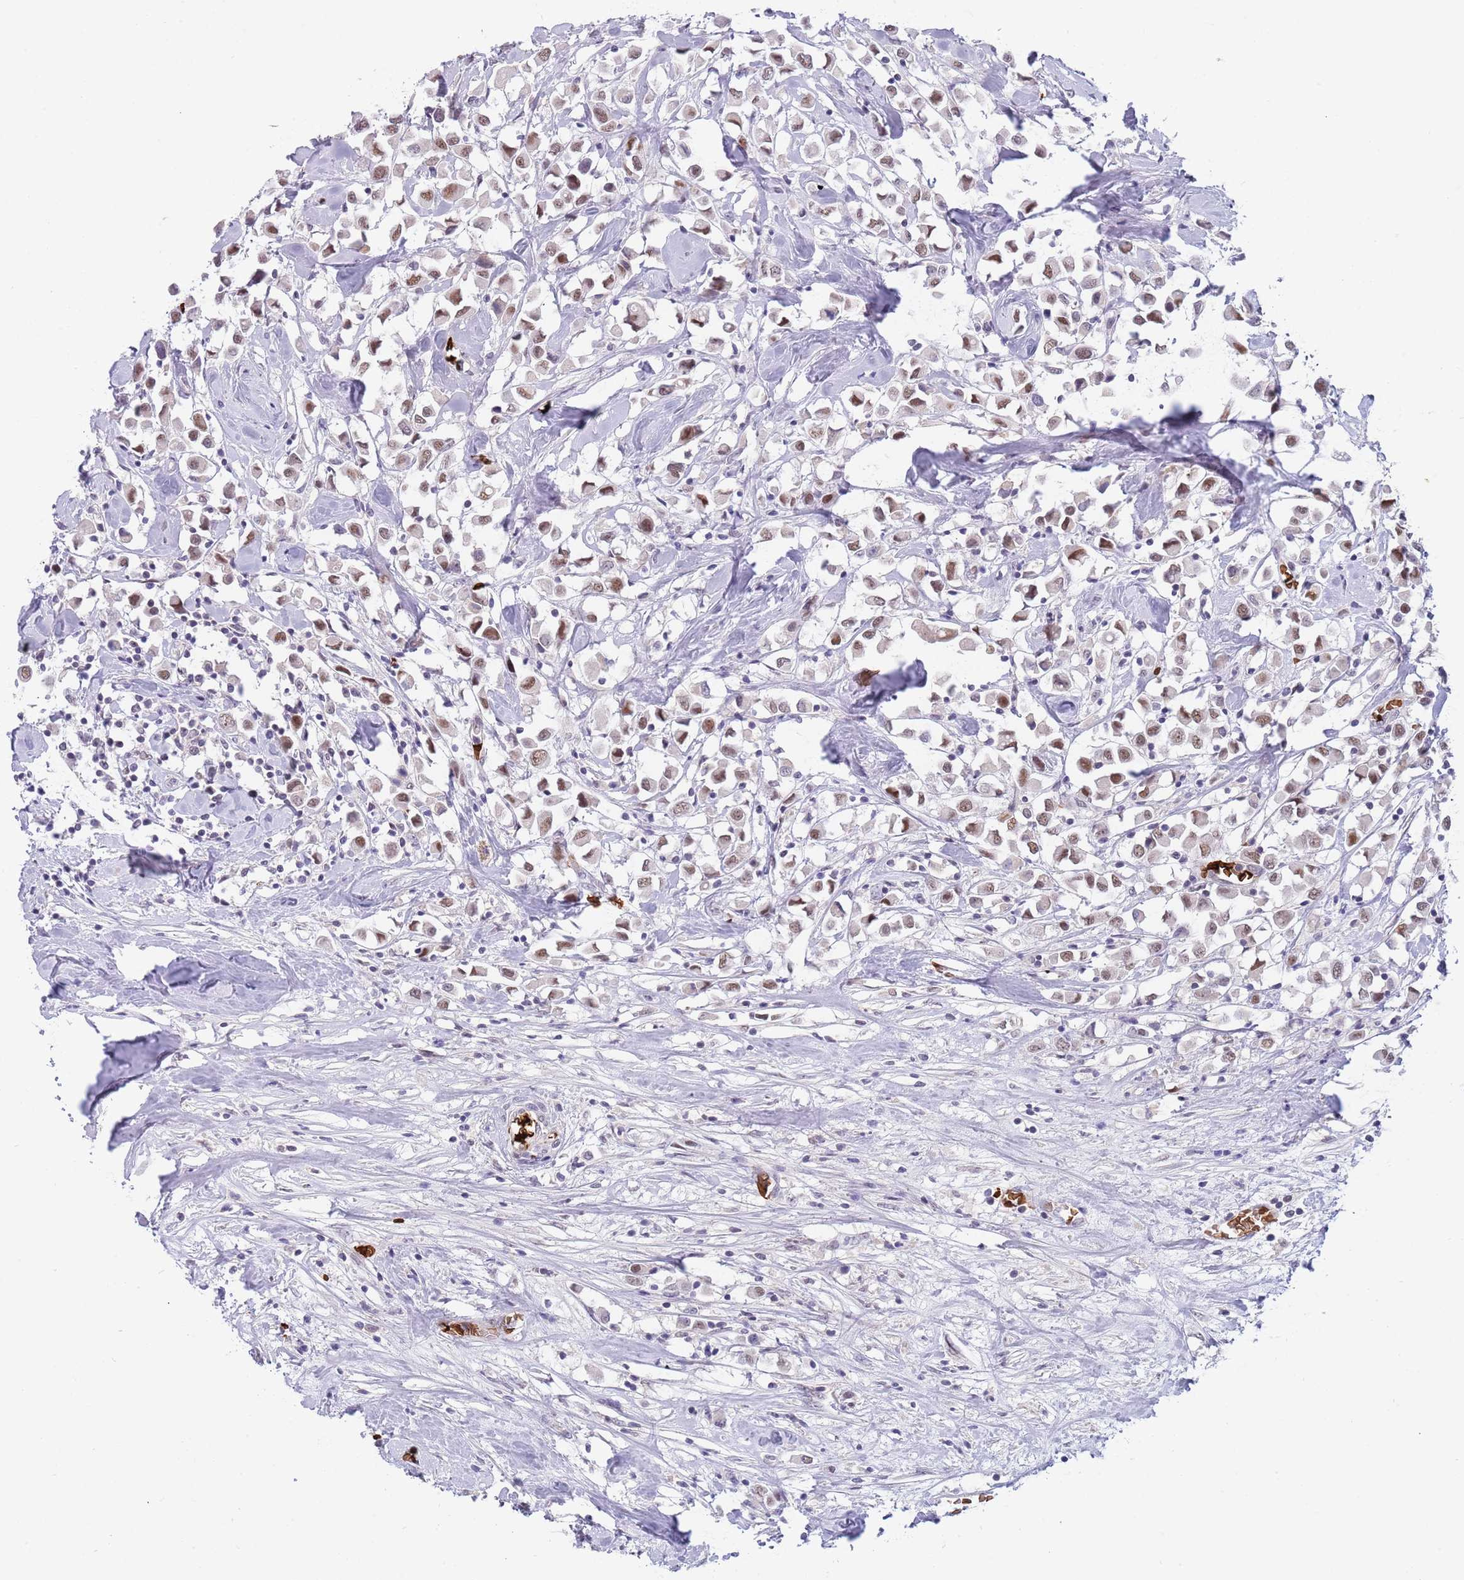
{"staining": {"intensity": "moderate", "quantity": ">75%", "location": "nuclear"}, "tissue": "breast cancer", "cell_type": "Tumor cells", "image_type": "cancer", "snomed": [{"axis": "morphology", "description": "Duct carcinoma"}, {"axis": "topography", "description": "Breast"}], "caption": "Protein analysis of breast invasive ductal carcinoma tissue displays moderate nuclear expression in approximately >75% of tumor cells. Immunohistochemistry (ihc) stains the protein in brown and the nuclei are stained blue.", "gene": "LYPD6B", "patient": {"sex": "female", "age": 61}}